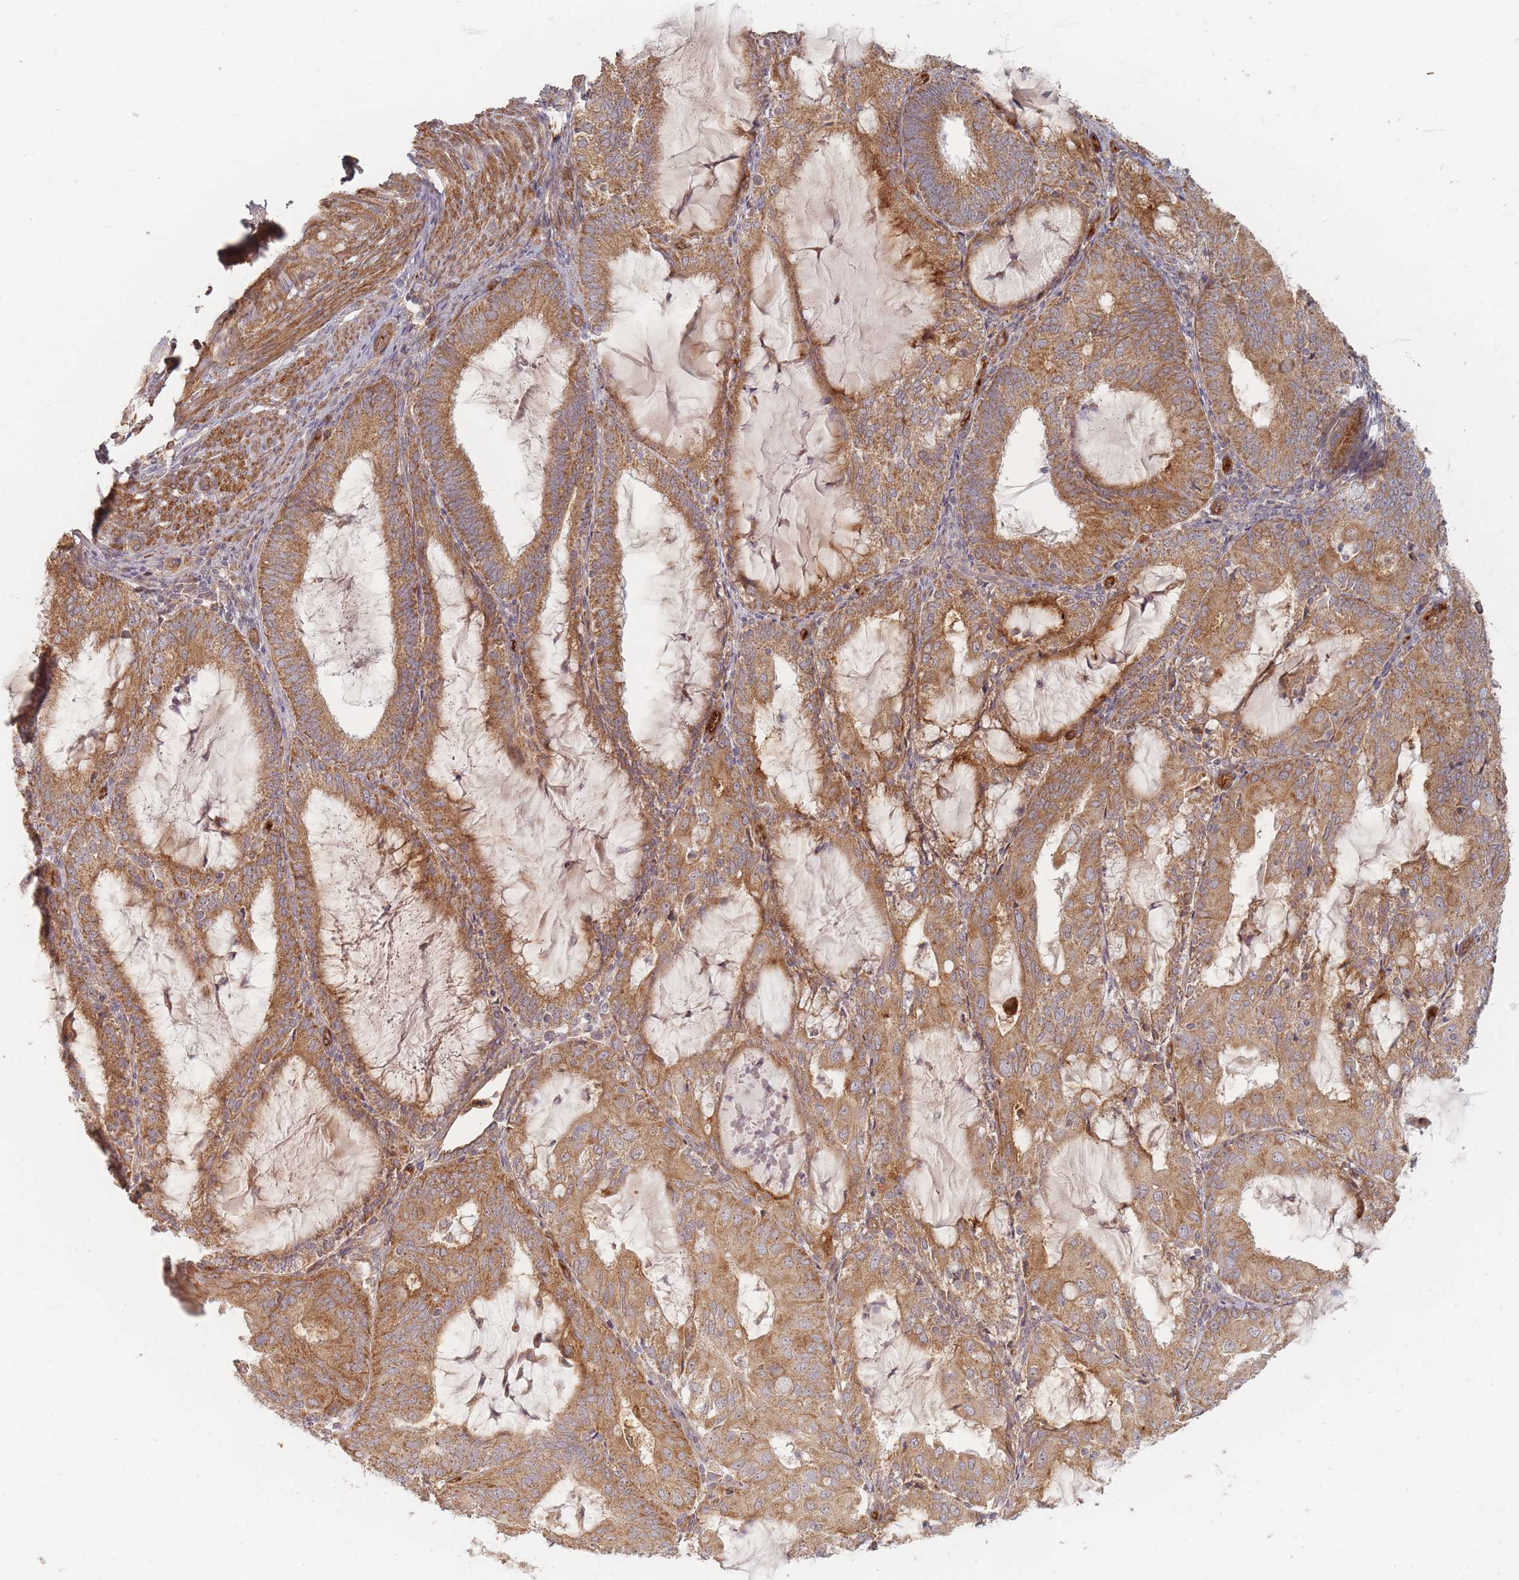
{"staining": {"intensity": "moderate", "quantity": ">75%", "location": "cytoplasmic/membranous"}, "tissue": "endometrial cancer", "cell_type": "Tumor cells", "image_type": "cancer", "snomed": [{"axis": "morphology", "description": "Adenocarcinoma, NOS"}, {"axis": "topography", "description": "Endometrium"}], "caption": "Immunohistochemistry of human endometrial cancer reveals medium levels of moderate cytoplasmic/membranous positivity in approximately >75% of tumor cells.", "gene": "MRPS6", "patient": {"sex": "female", "age": 81}}